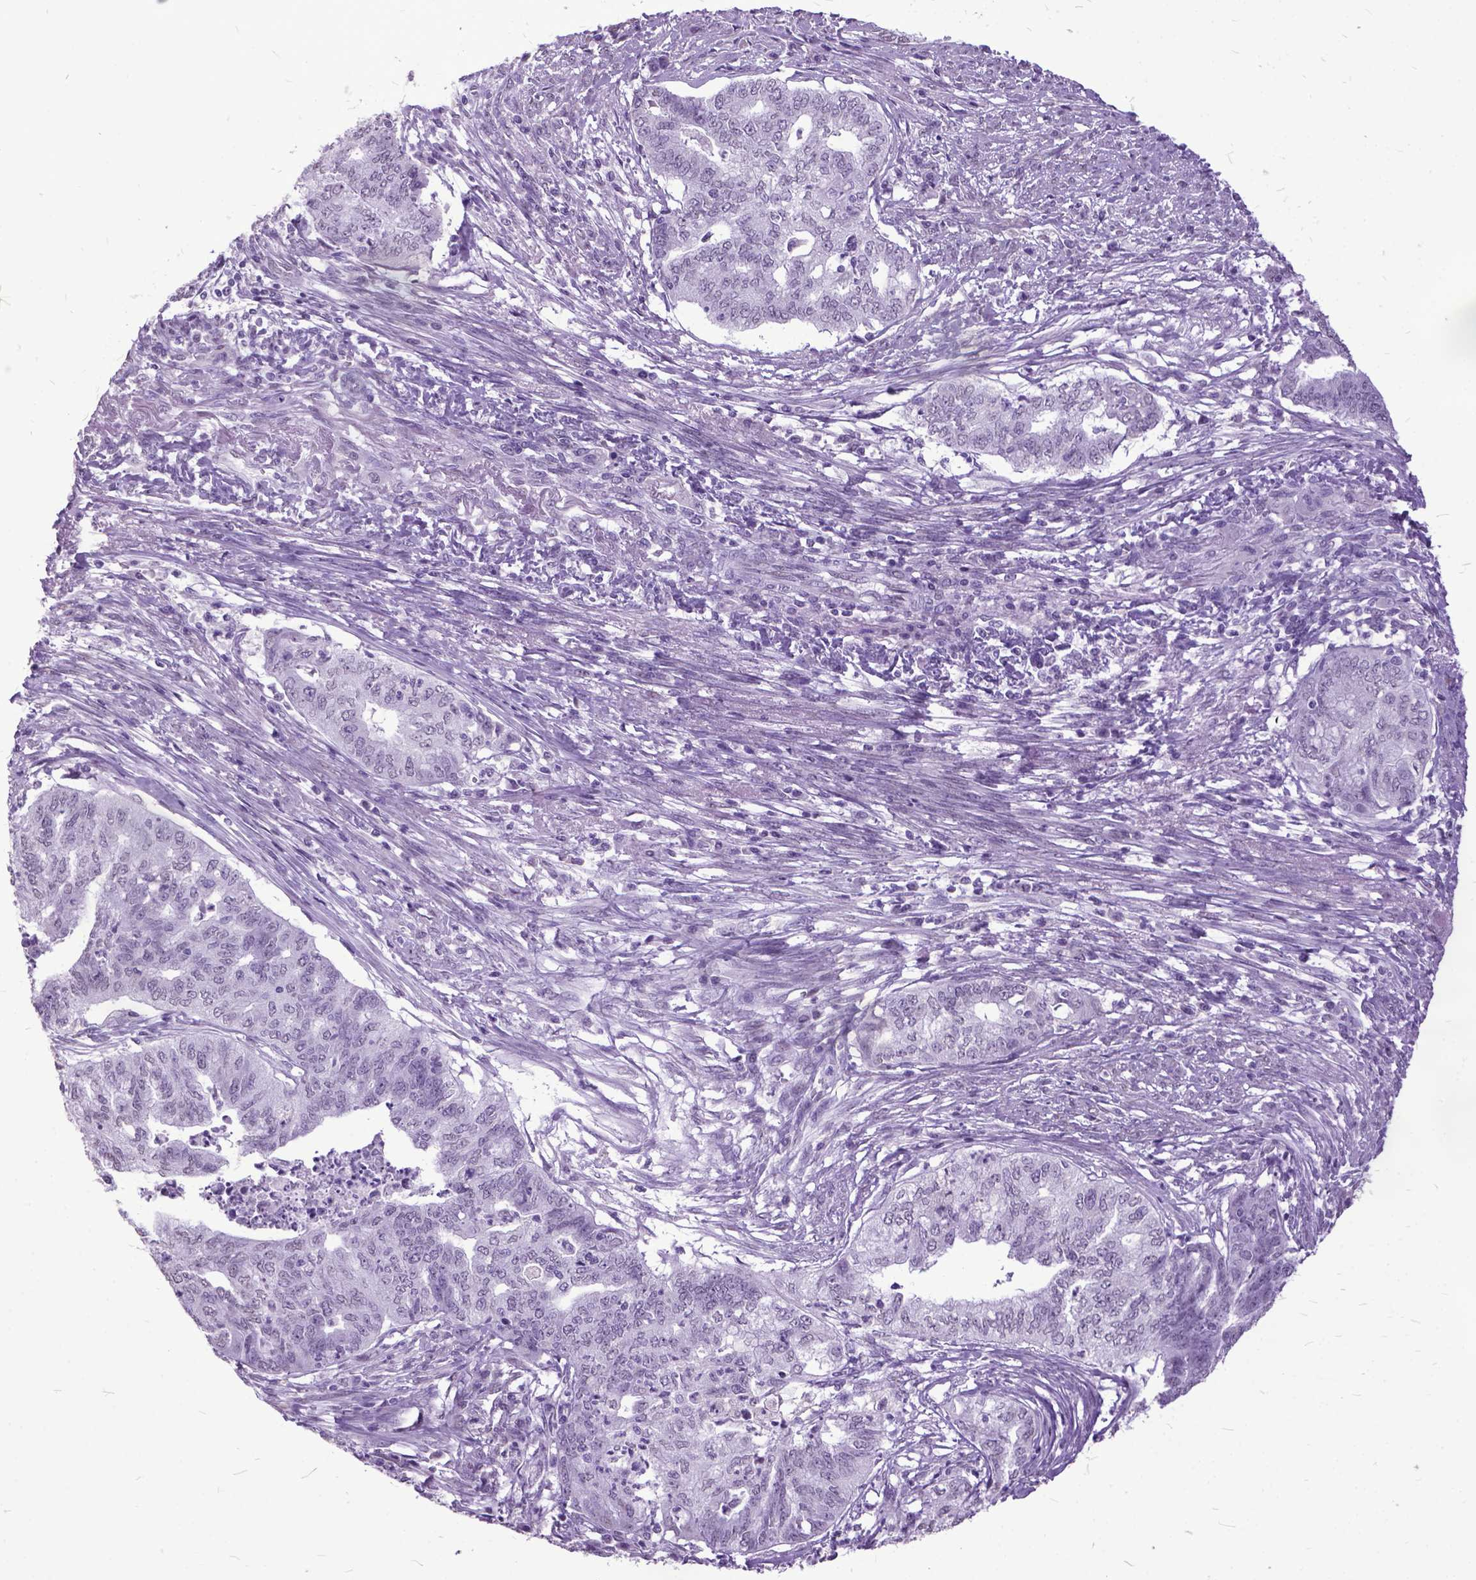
{"staining": {"intensity": "negative", "quantity": "none", "location": "none"}, "tissue": "endometrial cancer", "cell_type": "Tumor cells", "image_type": "cancer", "snomed": [{"axis": "morphology", "description": "Adenocarcinoma, NOS"}, {"axis": "topography", "description": "Endometrium"}], "caption": "Protein analysis of adenocarcinoma (endometrial) demonstrates no significant positivity in tumor cells. Nuclei are stained in blue.", "gene": "MARCHF10", "patient": {"sex": "female", "age": 79}}